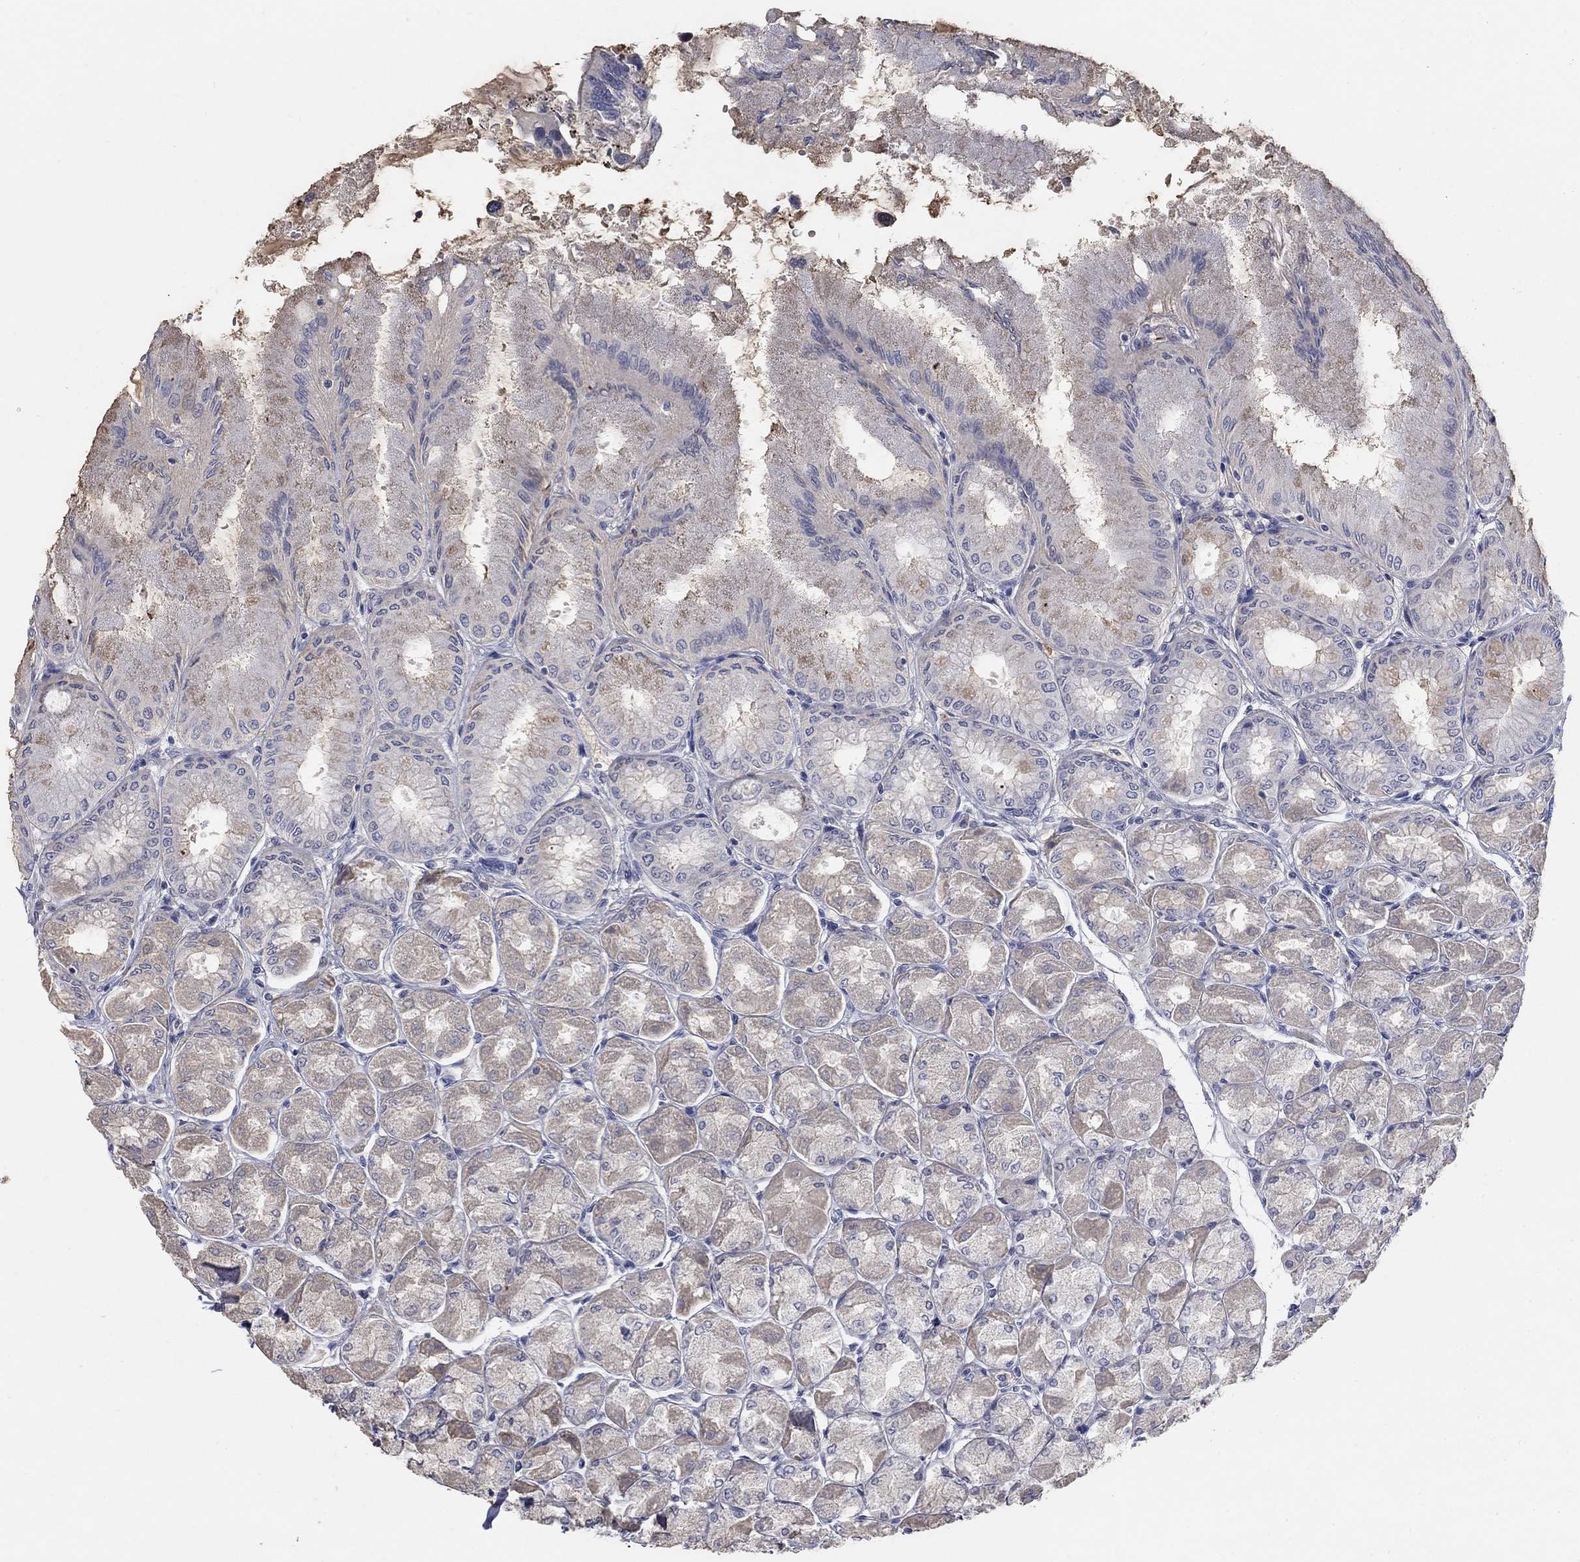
{"staining": {"intensity": "moderate", "quantity": "<25%", "location": "cytoplasmic/membranous"}, "tissue": "stomach", "cell_type": "Glandular cells", "image_type": "normal", "snomed": [{"axis": "morphology", "description": "Normal tissue, NOS"}, {"axis": "topography", "description": "Stomach, upper"}], "caption": "Protein staining of unremarkable stomach displays moderate cytoplasmic/membranous expression in about <25% of glandular cells. The protein of interest is stained brown, and the nuclei are stained in blue (DAB IHC with brightfield microscopy, high magnification).", "gene": "TMEM249", "patient": {"sex": "male", "age": 60}}